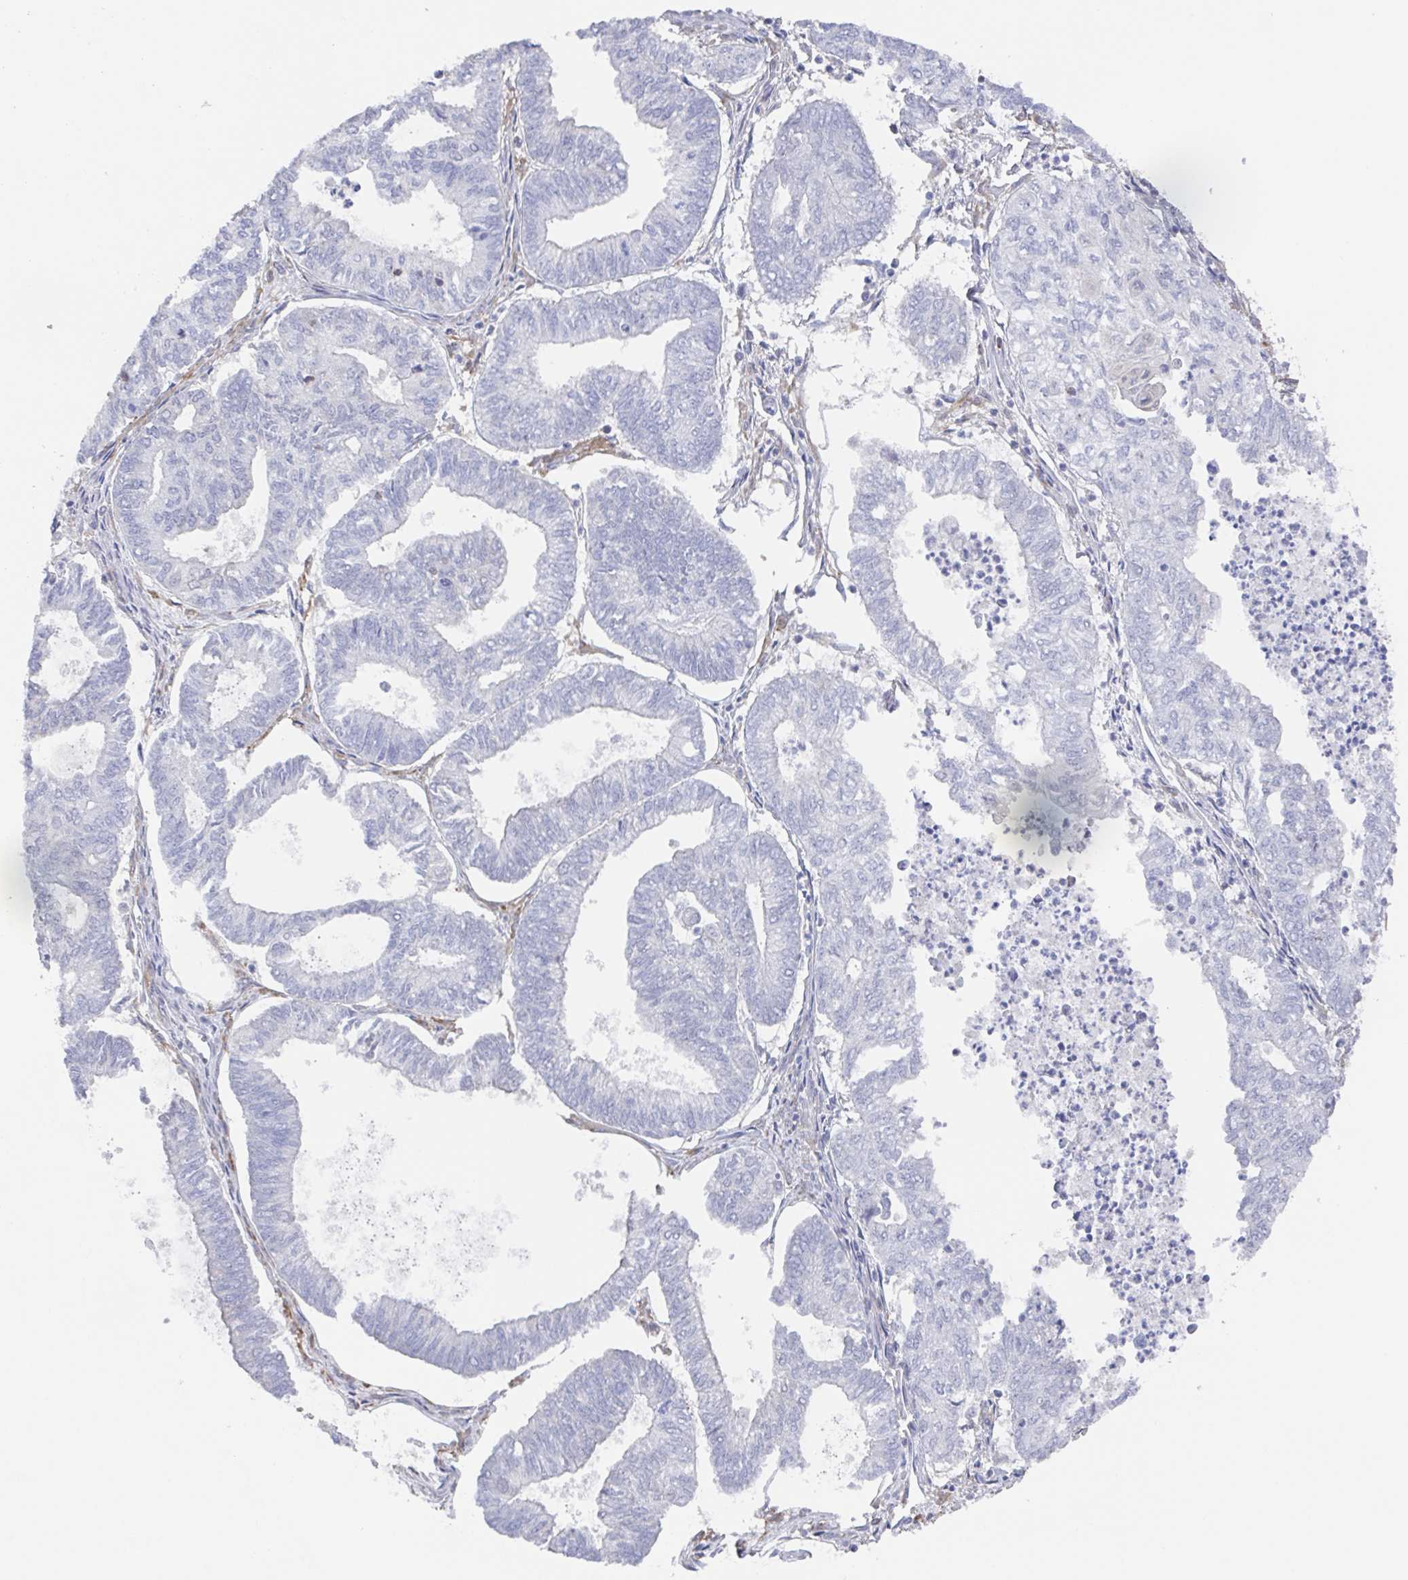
{"staining": {"intensity": "negative", "quantity": "none", "location": "none"}, "tissue": "ovarian cancer", "cell_type": "Tumor cells", "image_type": "cancer", "snomed": [{"axis": "morphology", "description": "Carcinoma, endometroid"}, {"axis": "topography", "description": "Ovary"}], "caption": "Human endometroid carcinoma (ovarian) stained for a protein using IHC reveals no expression in tumor cells.", "gene": "AGFG2", "patient": {"sex": "female", "age": 64}}